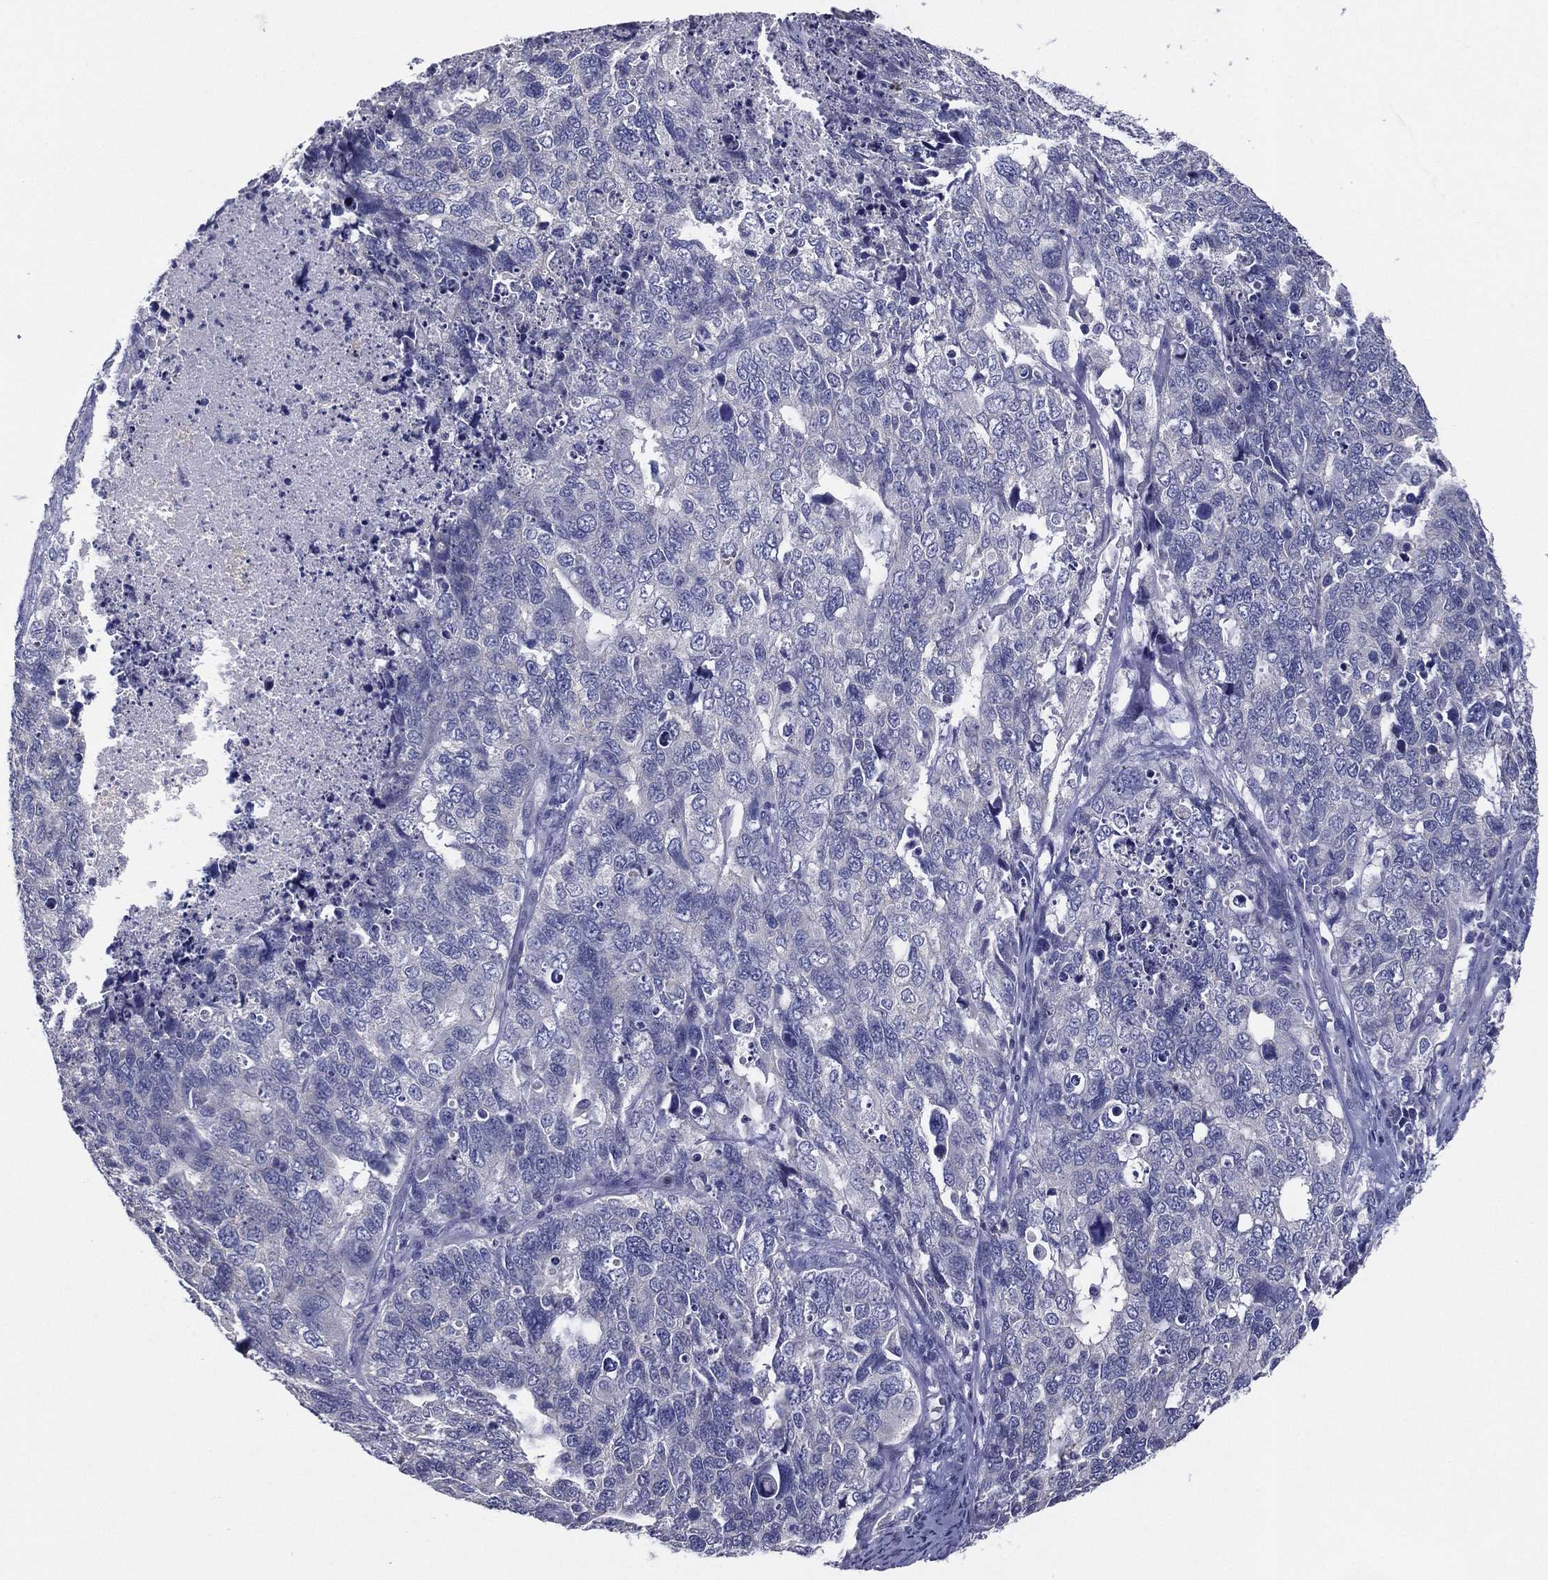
{"staining": {"intensity": "negative", "quantity": "none", "location": "none"}, "tissue": "cervical cancer", "cell_type": "Tumor cells", "image_type": "cancer", "snomed": [{"axis": "morphology", "description": "Squamous cell carcinoma, NOS"}, {"axis": "topography", "description": "Cervix"}], "caption": "Immunohistochemistry (IHC) micrograph of human squamous cell carcinoma (cervical) stained for a protein (brown), which exhibits no staining in tumor cells. (DAB (3,3'-diaminobenzidine) immunohistochemistry (IHC), high magnification).", "gene": "SLC13A4", "patient": {"sex": "female", "age": 63}}